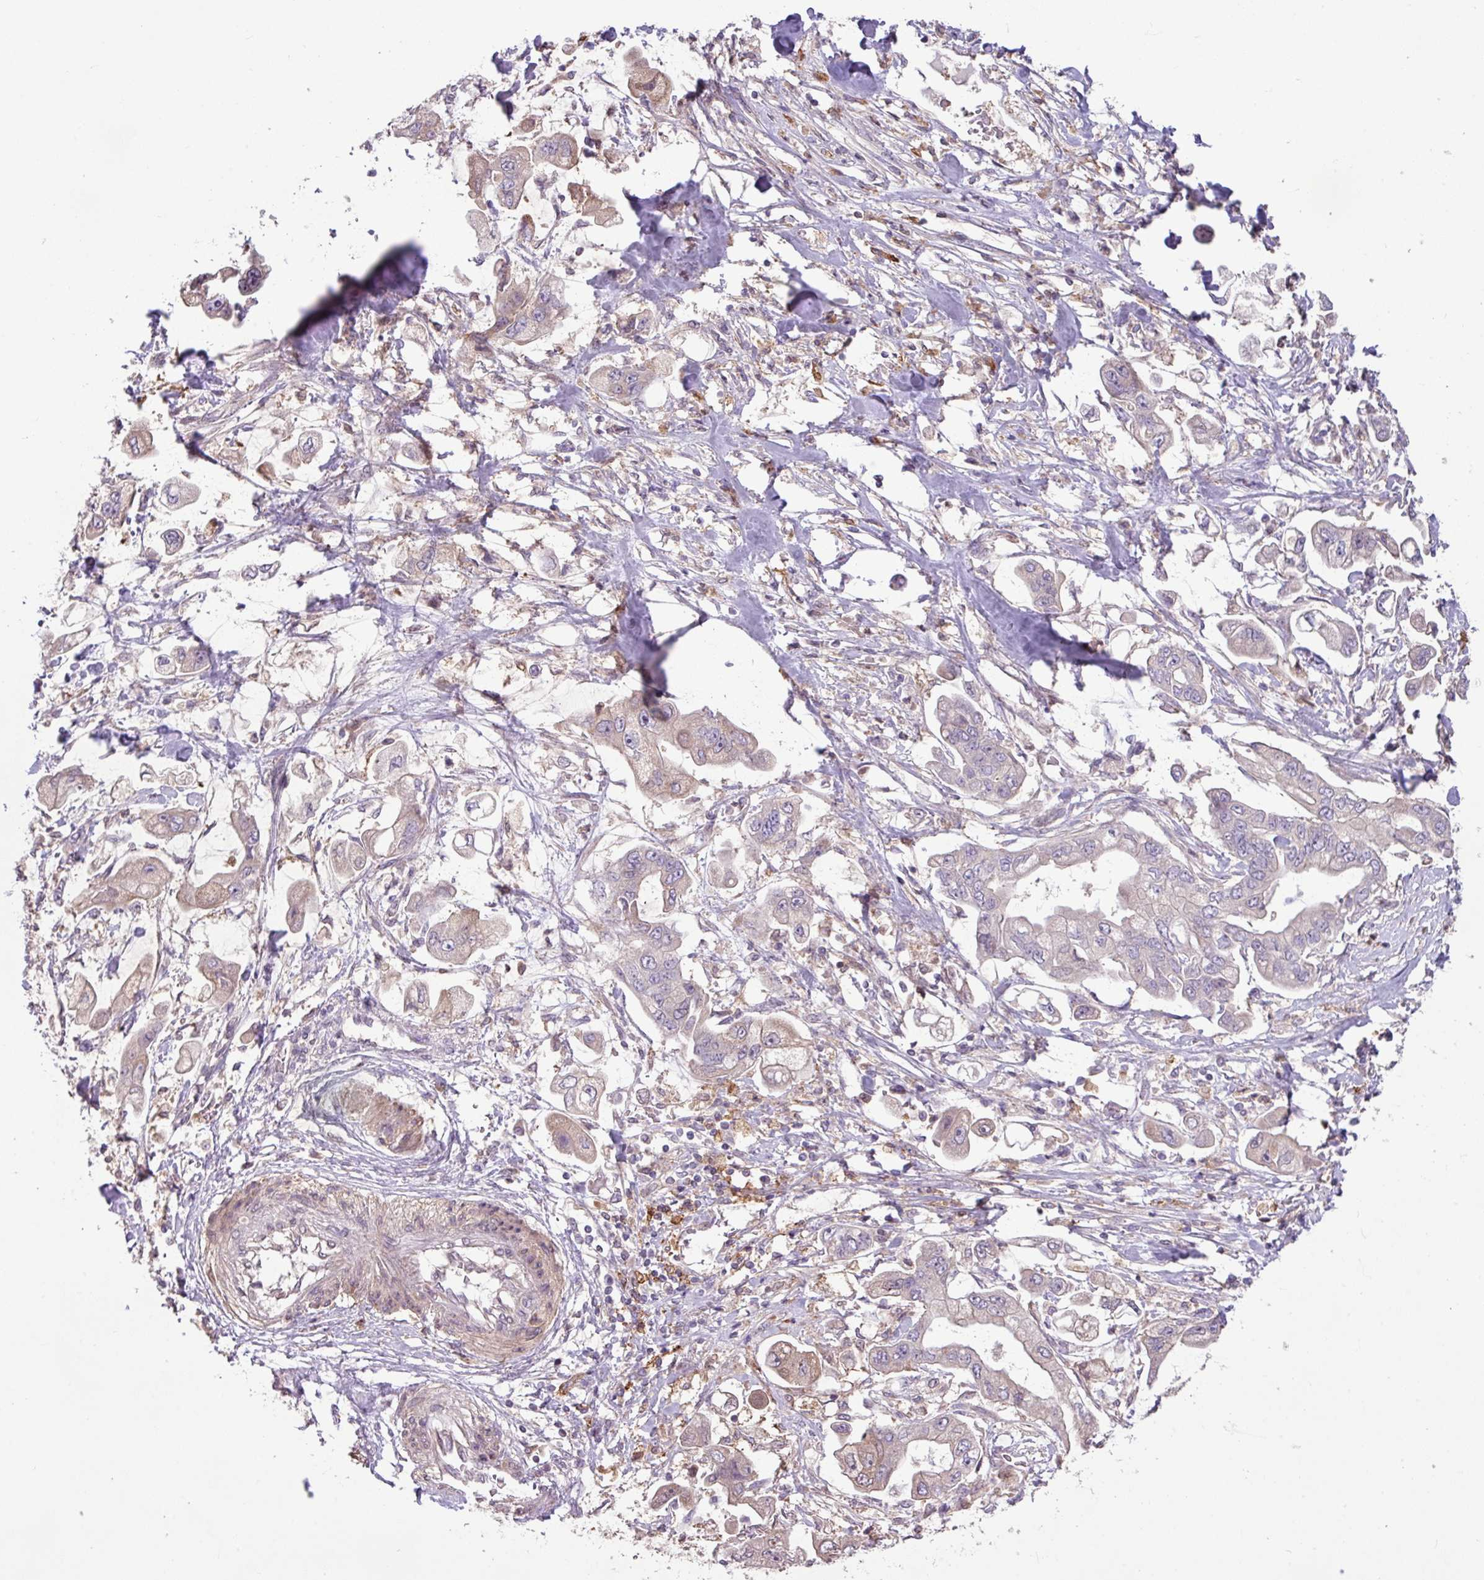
{"staining": {"intensity": "weak", "quantity": "<25%", "location": "cytoplasmic/membranous"}, "tissue": "stomach cancer", "cell_type": "Tumor cells", "image_type": "cancer", "snomed": [{"axis": "morphology", "description": "Adenocarcinoma, NOS"}, {"axis": "topography", "description": "Stomach"}], "caption": "Photomicrograph shows no significant protein positivity in tumor cells of adenocarcinoma (stomach).", "gene": "ARHGEF25", "patient": {"sex": "male", "age": 62}}